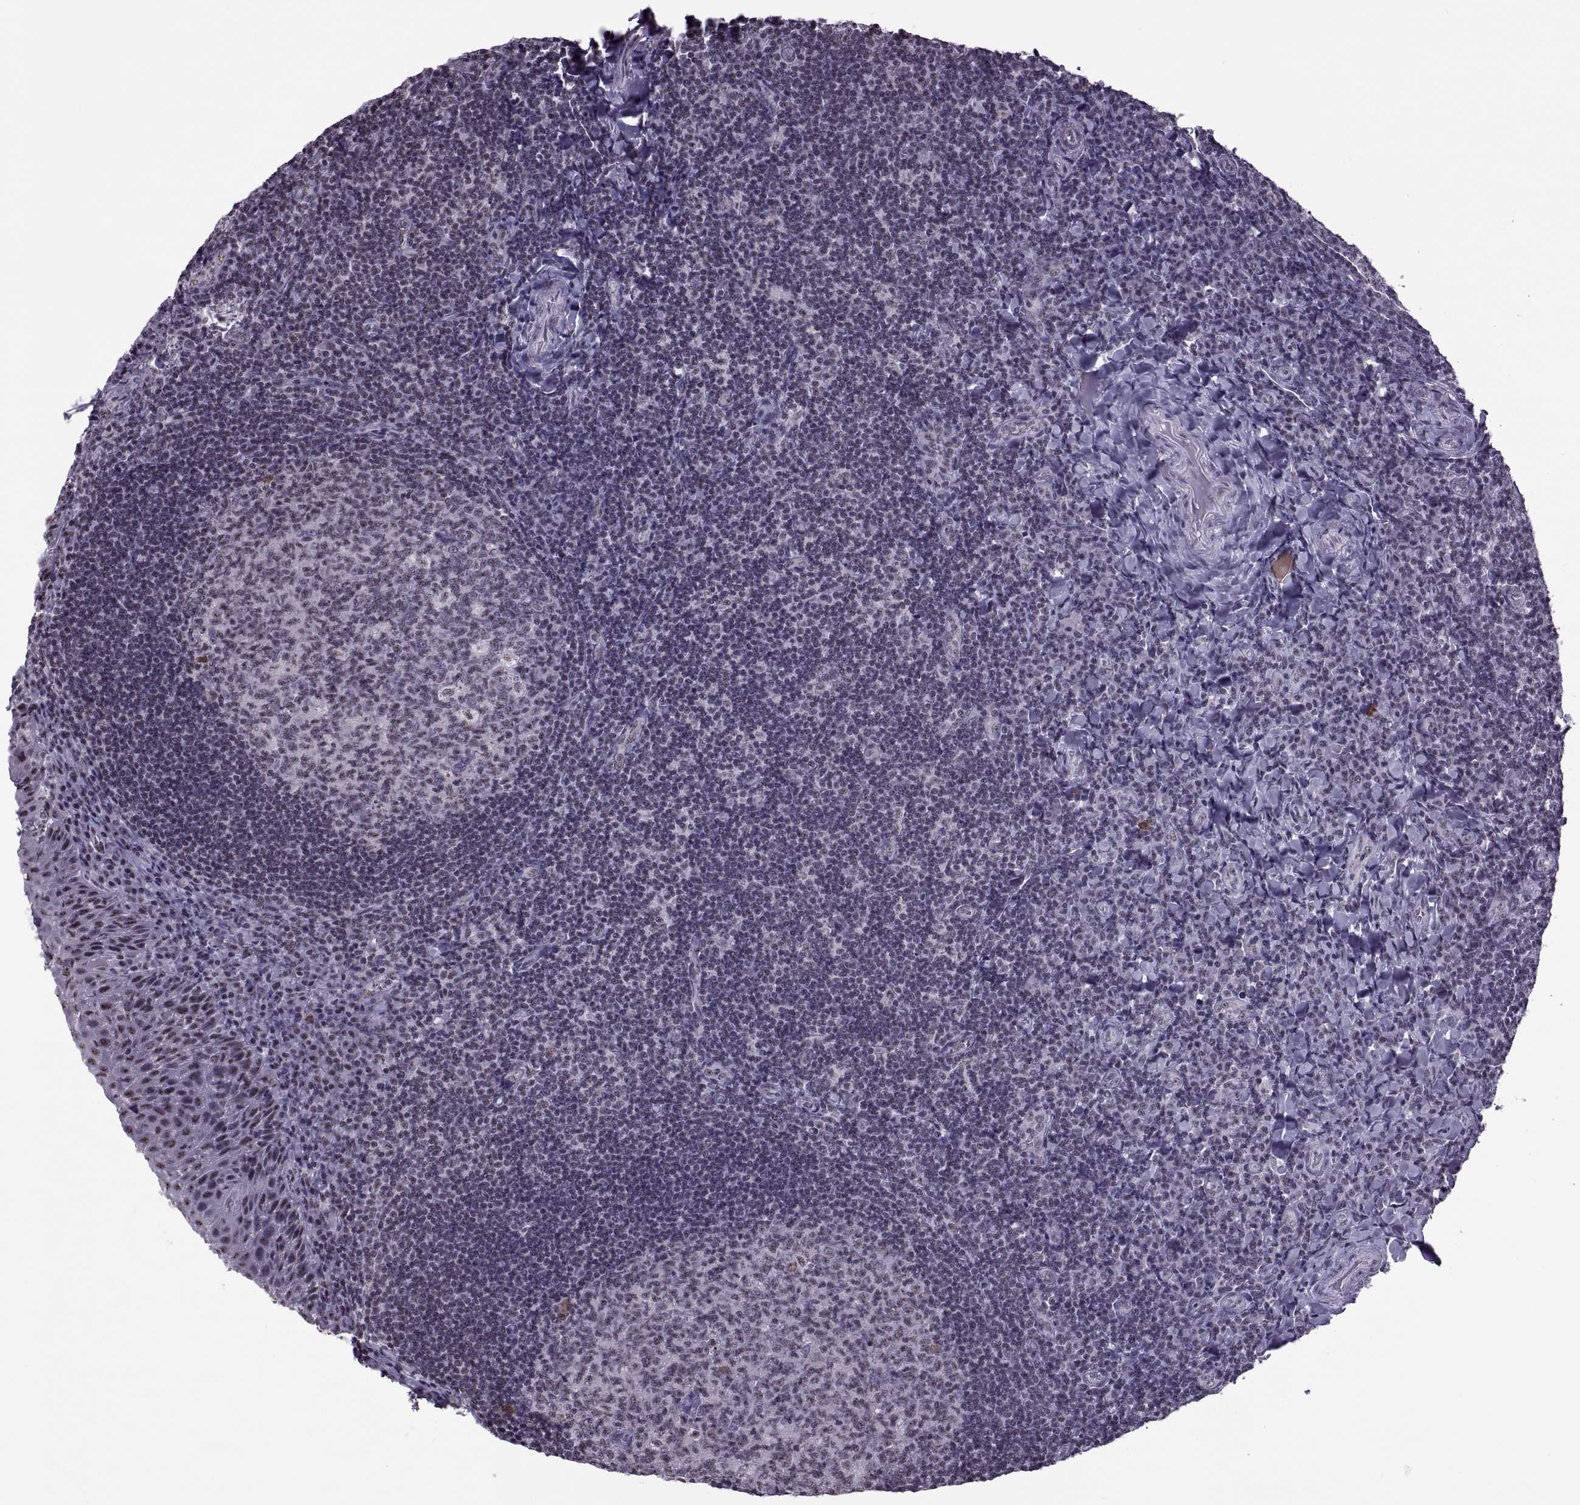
{"staining": {"intensity": "moderate", "quantity": "<25%", "location": "cytoplasmic/membranous,nuclear"}, "tissue": "tonsil", "cell_type": "Germinal center cells", "image_type": "normal", "snomed": [{"axis": "morphology", "description": "Normal tissue, NOS"}, {"axis": "morphology", "description": "Inflammation, NOS"}, {"axis": "topography", "description": "Tonsil"}], "caption": "The histopathology image shows staining of normal tonsil, revealing moderate cytoplasmic/membranous,nuclear protein positivity (brown color) within germinal center cells.", "gene": "MAGEA4", "patient": {"sex": "female", "age": 31}}